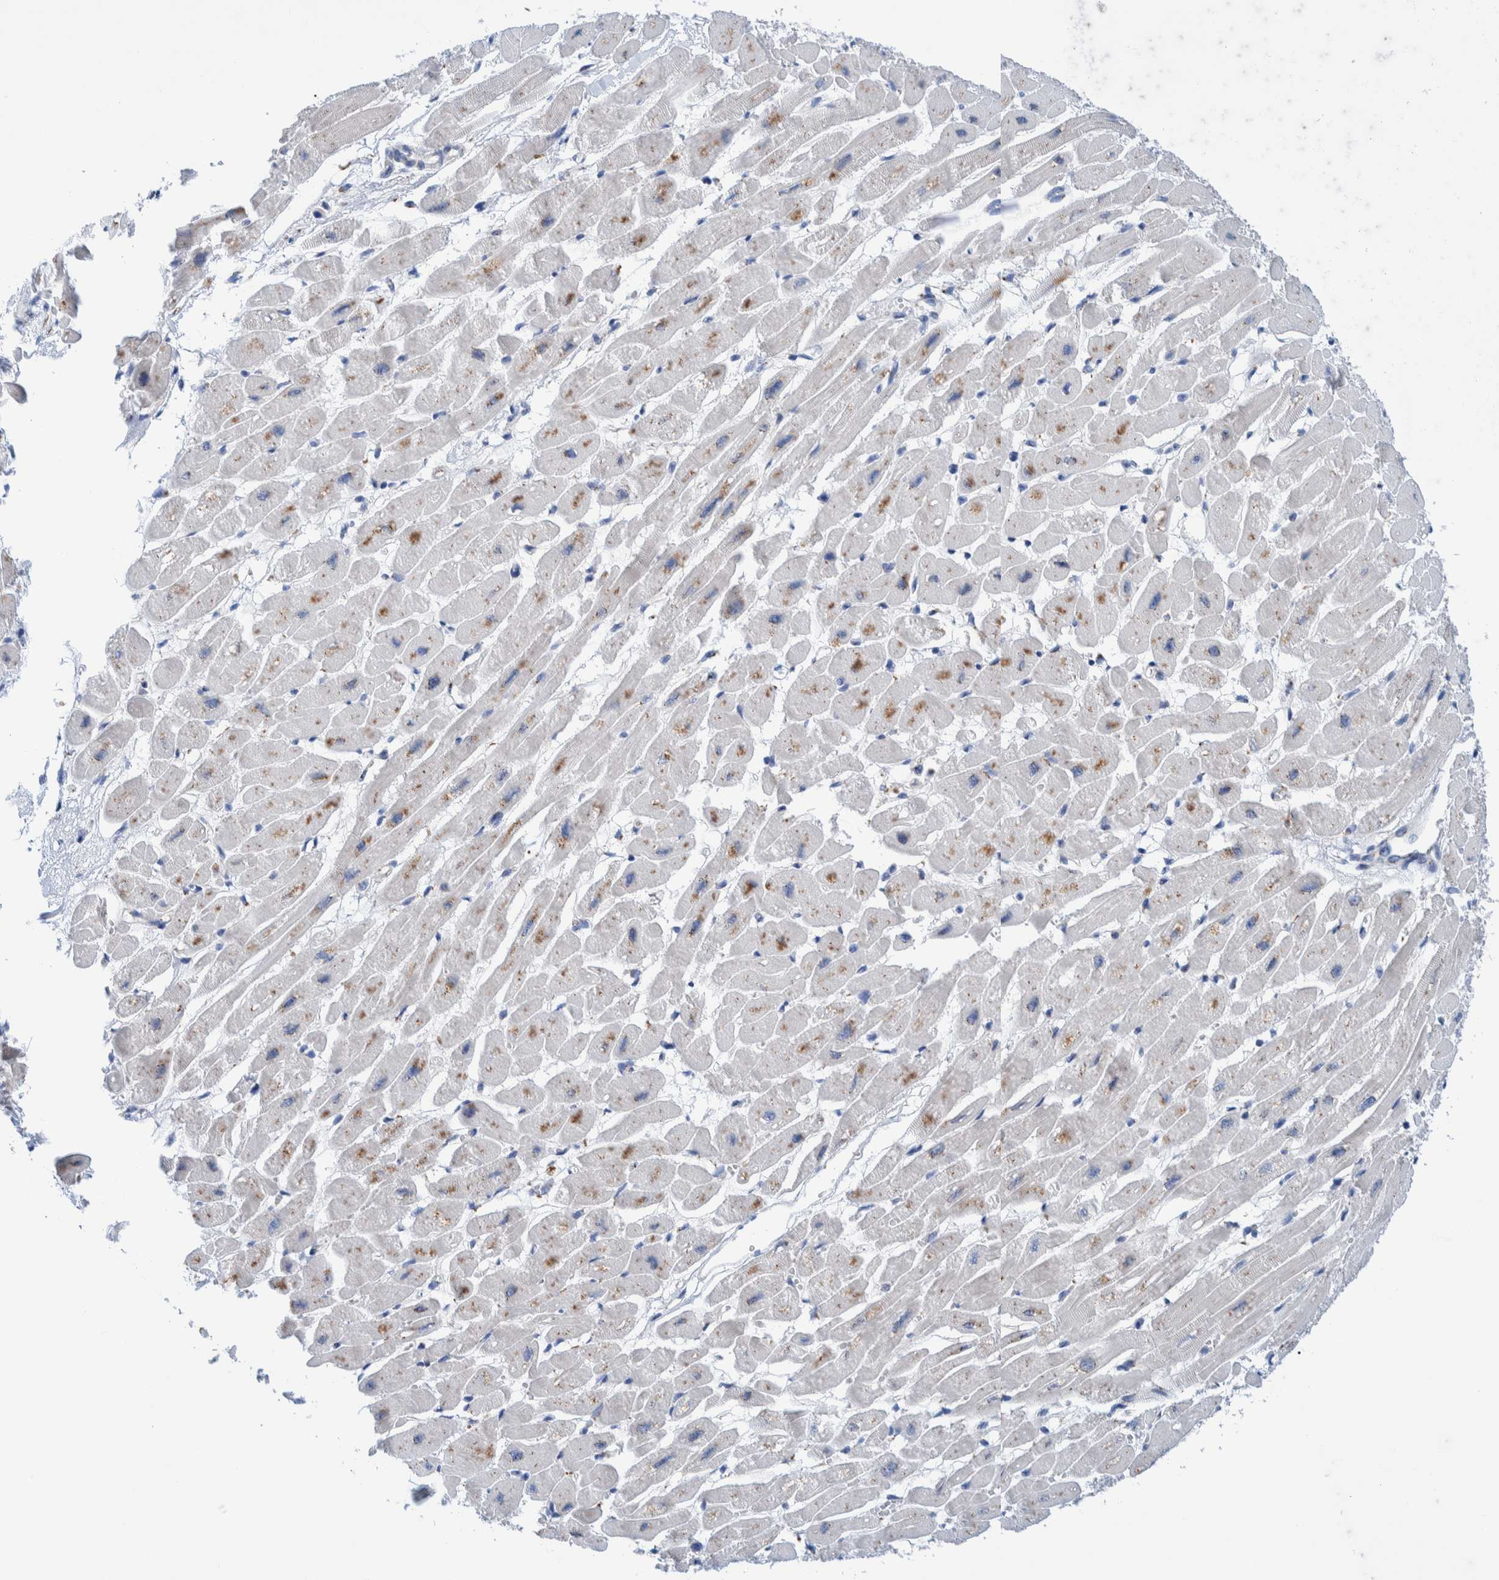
{"staining": {"intensity": "weak", "quantity": "25%-75%", "location": "cytoplasmic/membranous"}, "tissue": "heart muscle", "cell_type": "Cardiomyocytes", "image_type": "normal", "snomed": [{"axis": "morphology", "description": "Normal tissue, NOS"}, {"axis": "topography", "description": "Heart"}], "caption": "An image of human heart muscle stained for a protein demonstrates weak cytoplasmic/membranous brown staining in cardiomyocytes. (DAB (3,3'-diaminobenzidine) IHC with brightfield microscopy, high magnification).", "gene": "TRIM58", "patient": {"sex": "female", "age": 54}}